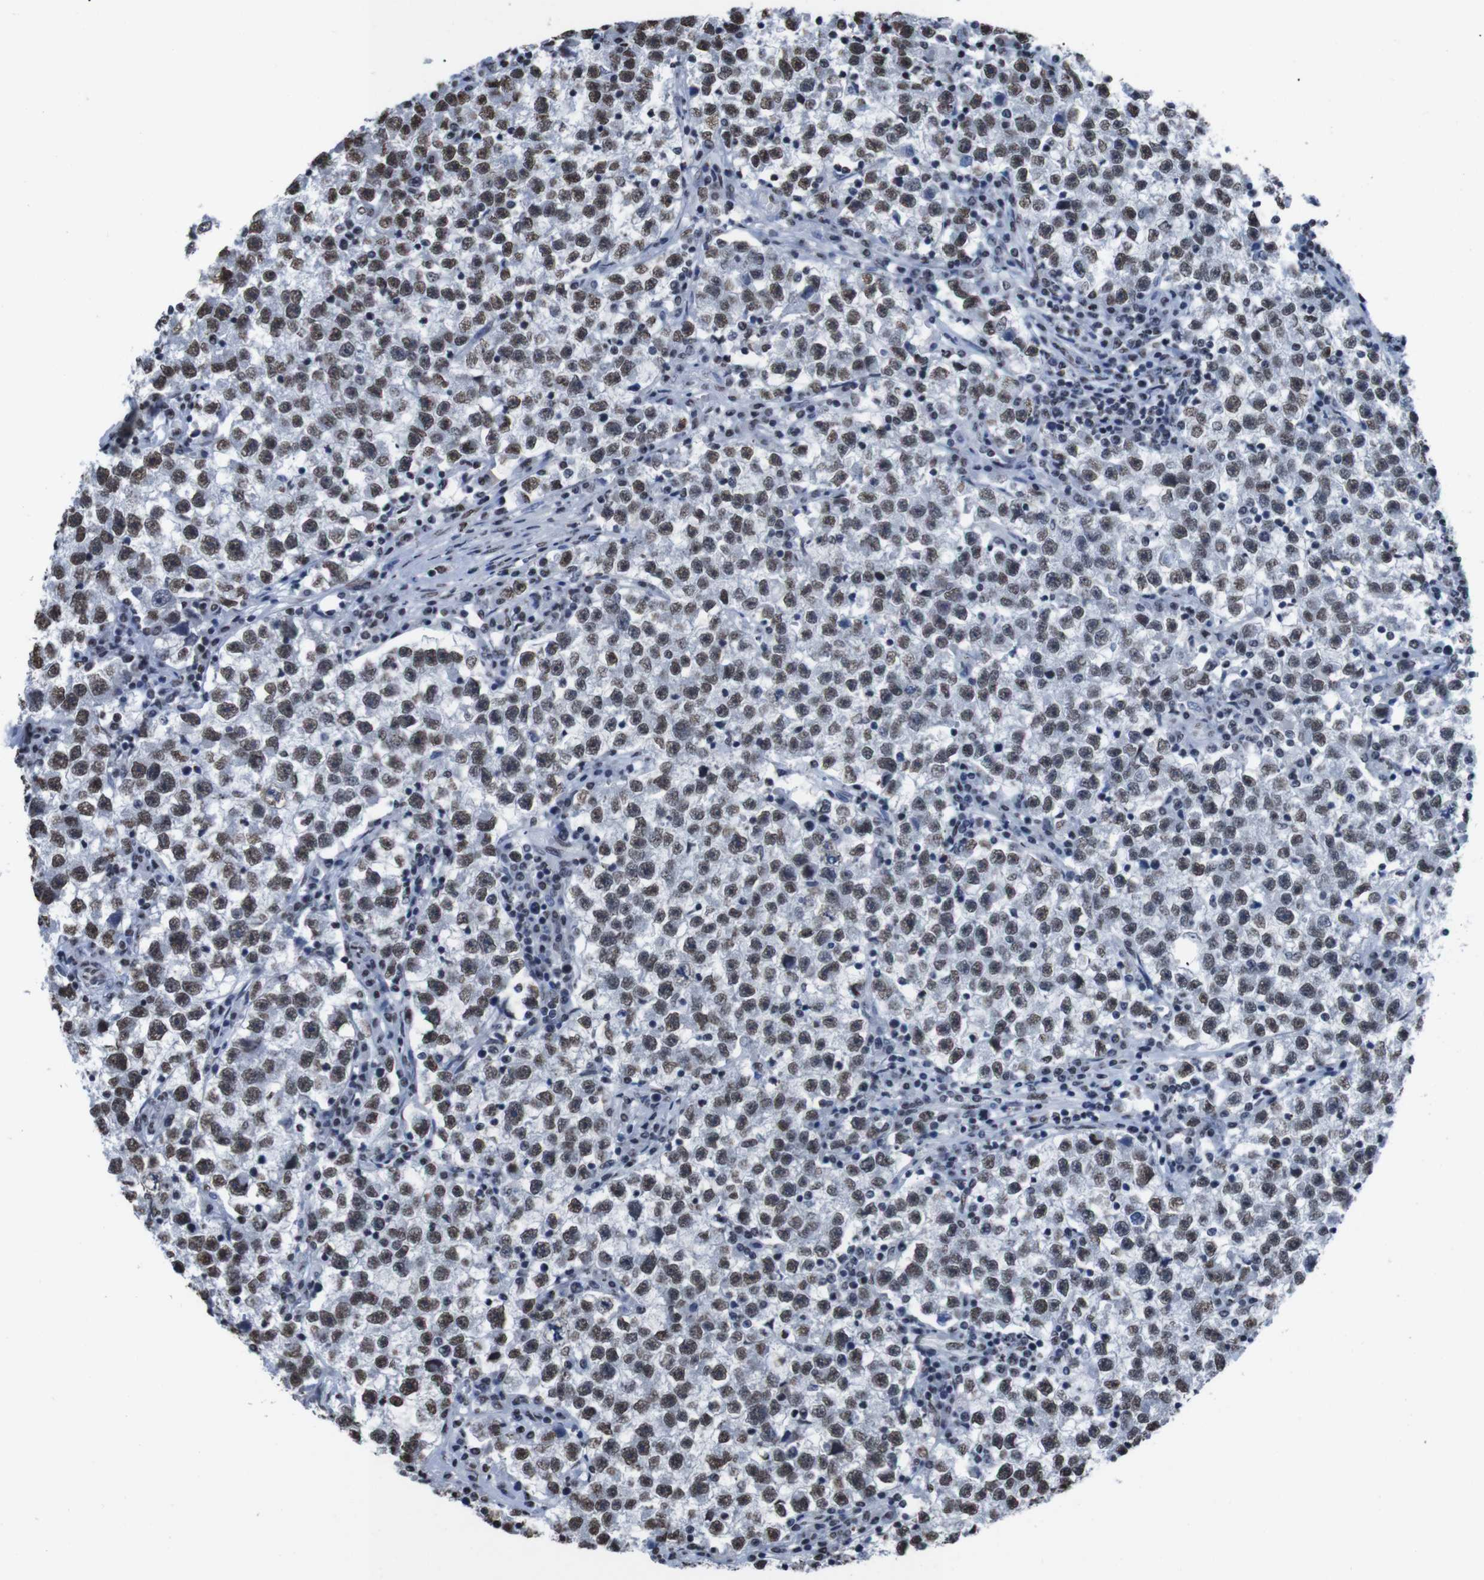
{"staining": {"intensity": "moderate", "quantity": ">75%", "location": "nuclear"}, "tissue": "testis cancer", "cell_type": "Tumor cells", "image_type": "cancer", "snomed": [{"axis": "morphology", "description": "Seminoma, NOS"}, {"axis": "topography", "description": "Testis"}], "caption": "Immunohistochemistry of testis cancer (seminoma) exhibits medium levels of moderate nuclear staining in approximately >75% of tumor cells. (brown staining indicates protein expression, while blue staining denotes nuclei).", "gene": "PIP4P2", "patient": {"sex": "male", "age": 22}}